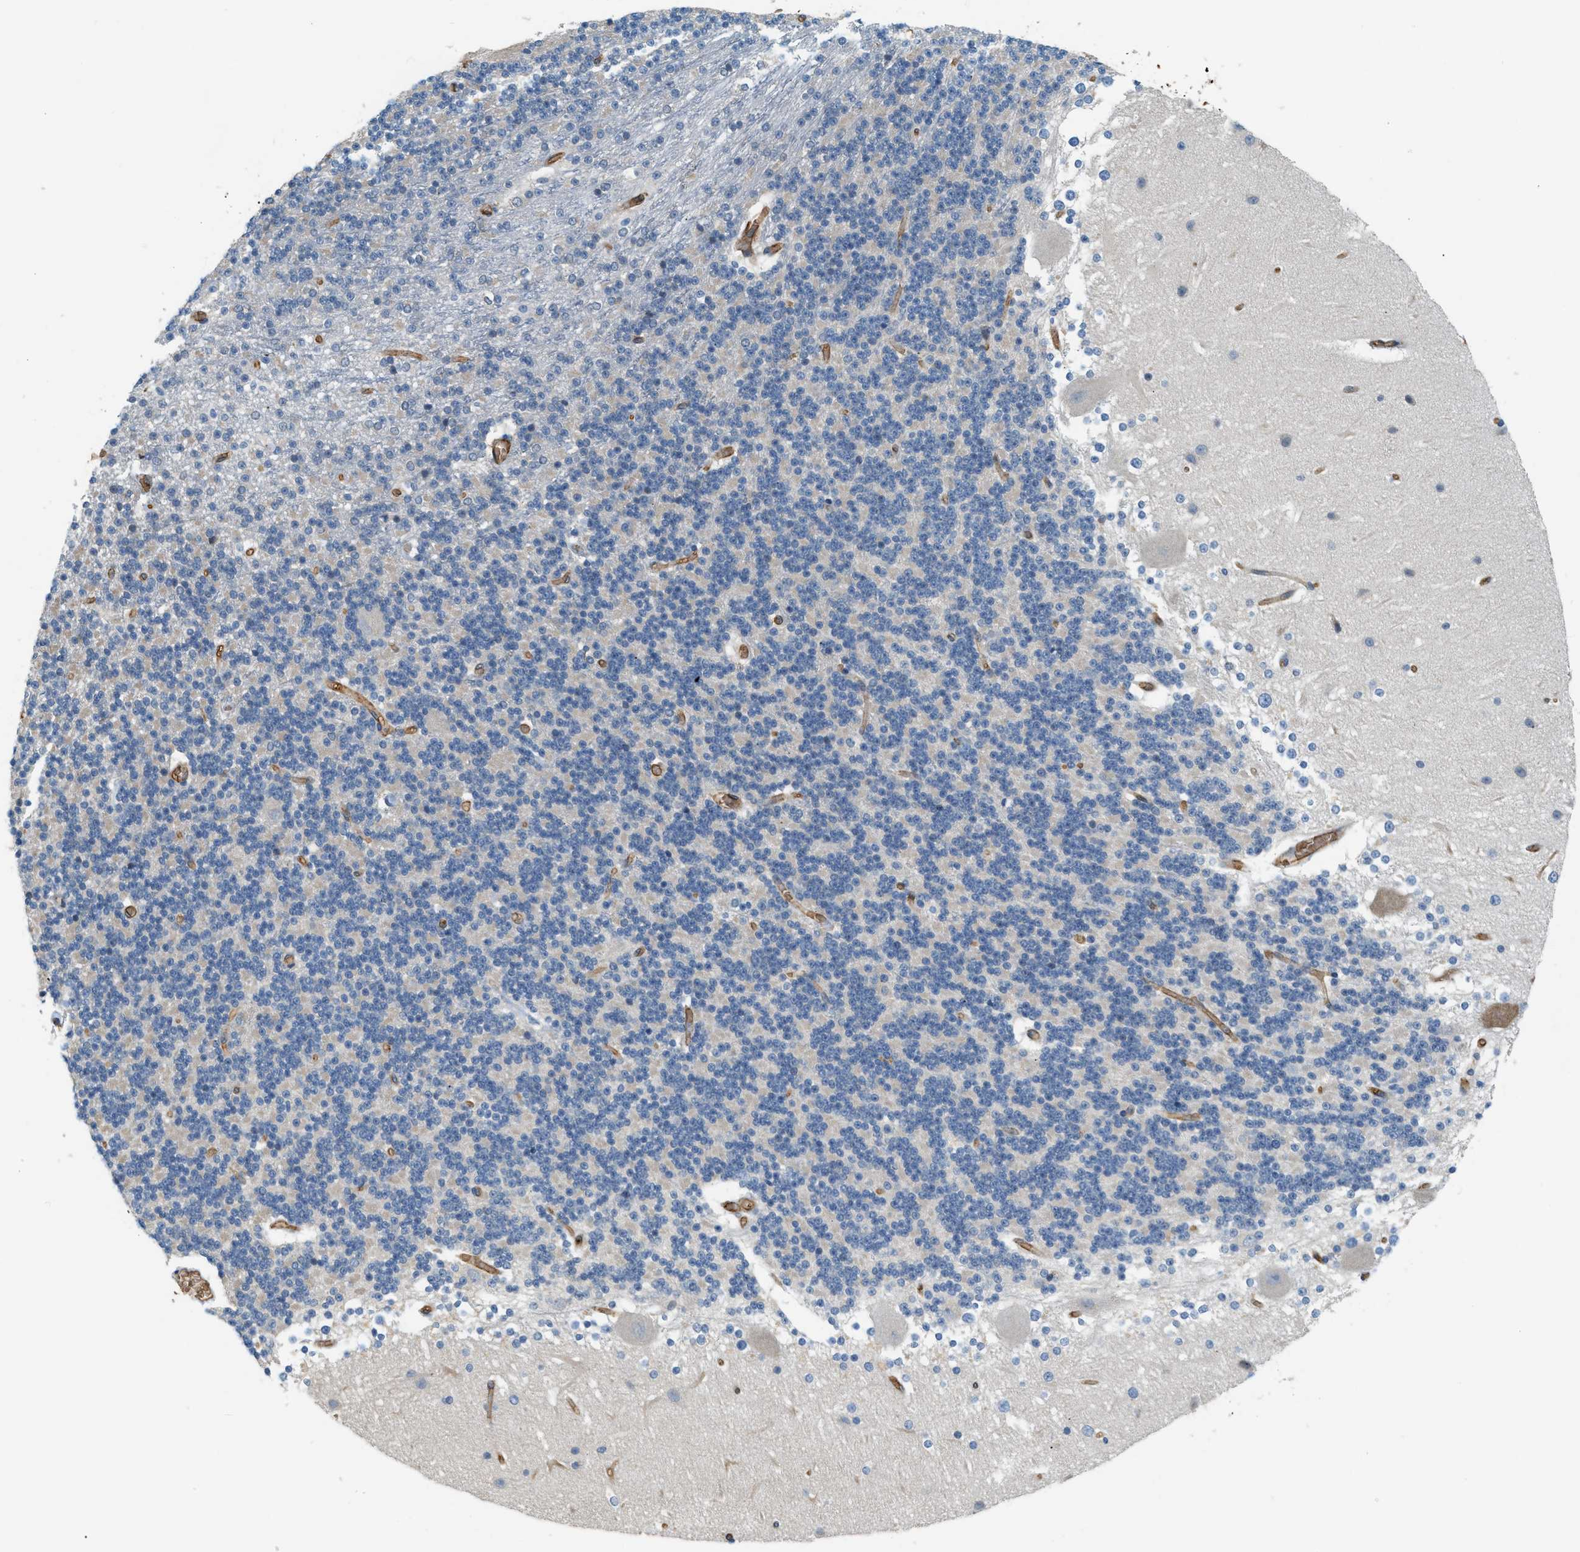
{"staining": {"intensity": "negative", "quantity": "none", "location": "none"}, "tissue": "cerebellum", "cell_type": "Cells in granular layer", "image_type": "normal", "snomed": [{"axis": "morphology", "description": "Normal tissue, NOS"}, {"axis": "topography", "description": "Cerebellum"}], "caption": "High power microscopy image of an immunohistochemistry (IHC) image of normal cerebellum, revealing no significant staining in cells in granular layer.", "gene": "CYTH2", "patient": {"sex": "female", "age": 19}}